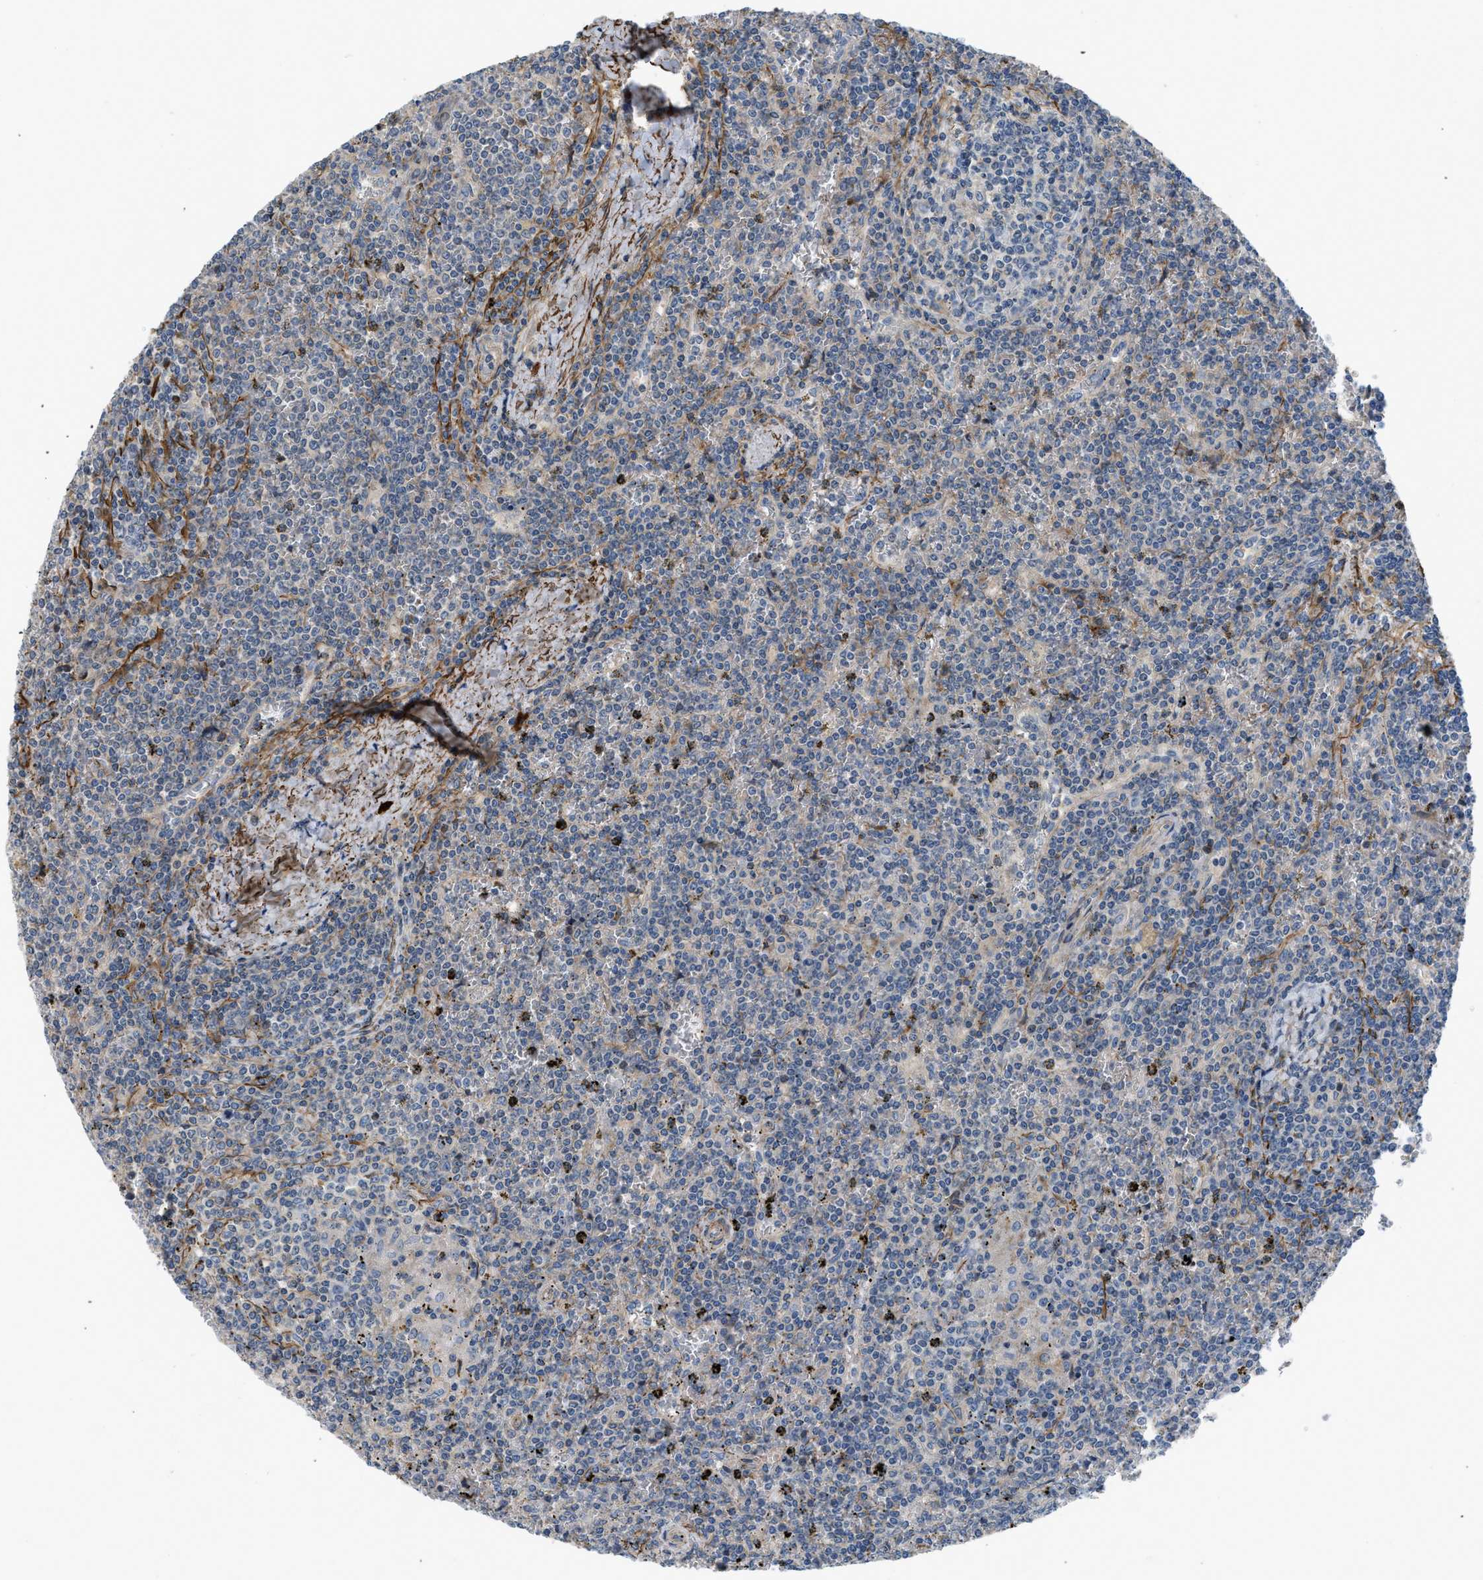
{"staining": {"intensity": "negative", "quantity": "none", "location": "none"}, "tissue": "lymphoma", "cell_type": "Tumor cells", "image_type": "cancer", "snomed": [{"axis": "morphology", "description": "Malignant lymphoma, non-Hodgkin's type, Low grade"}, {"axis": "topography", "description": "Spleen"}], "caption": "This is an immunohistochemistry (IHC) micrograph of human lymphoma. There is no staining in tumor cells.", "gene": "BMPR1A", "patient": {"sex": "female", "age": 19}}